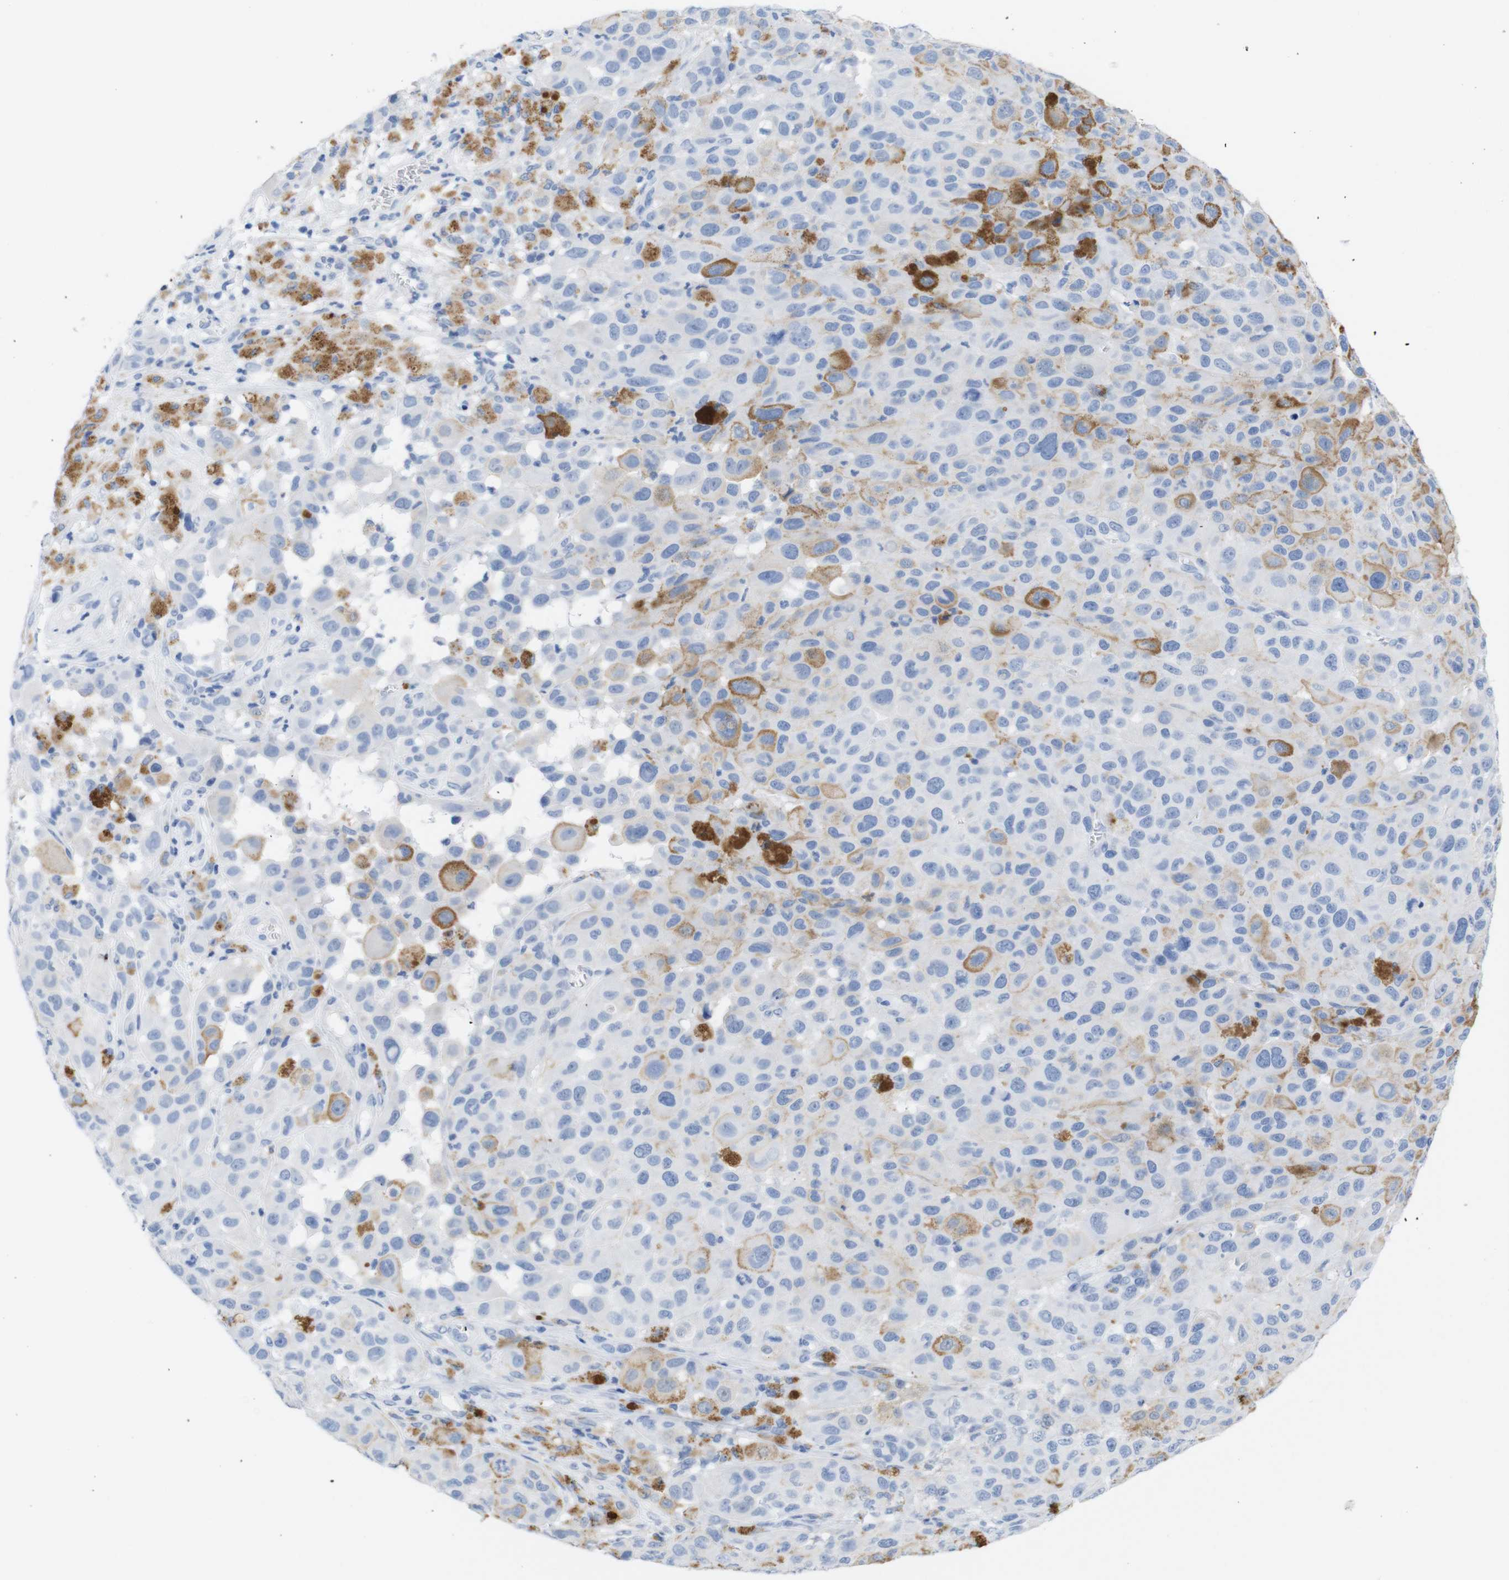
{"staining": {"intensity": "negative", "quantity": "none", "location": "none"}, "tissue": "melanoma", "cell_type": "Tumor cells", "image_type": "cancer", "snomed": [{"axis": "morphology", "description": "Malignant melanoma, NOS"}, {"axis": "topography", "description": "Skin"}], "caption": "This is a photomicrograph of immunohistochemistry (IHC) staining of melanoma, which shows no positivity in tumor cells.", "gene": "LAG3", "patient": {"sex": "male", "age": 96}}